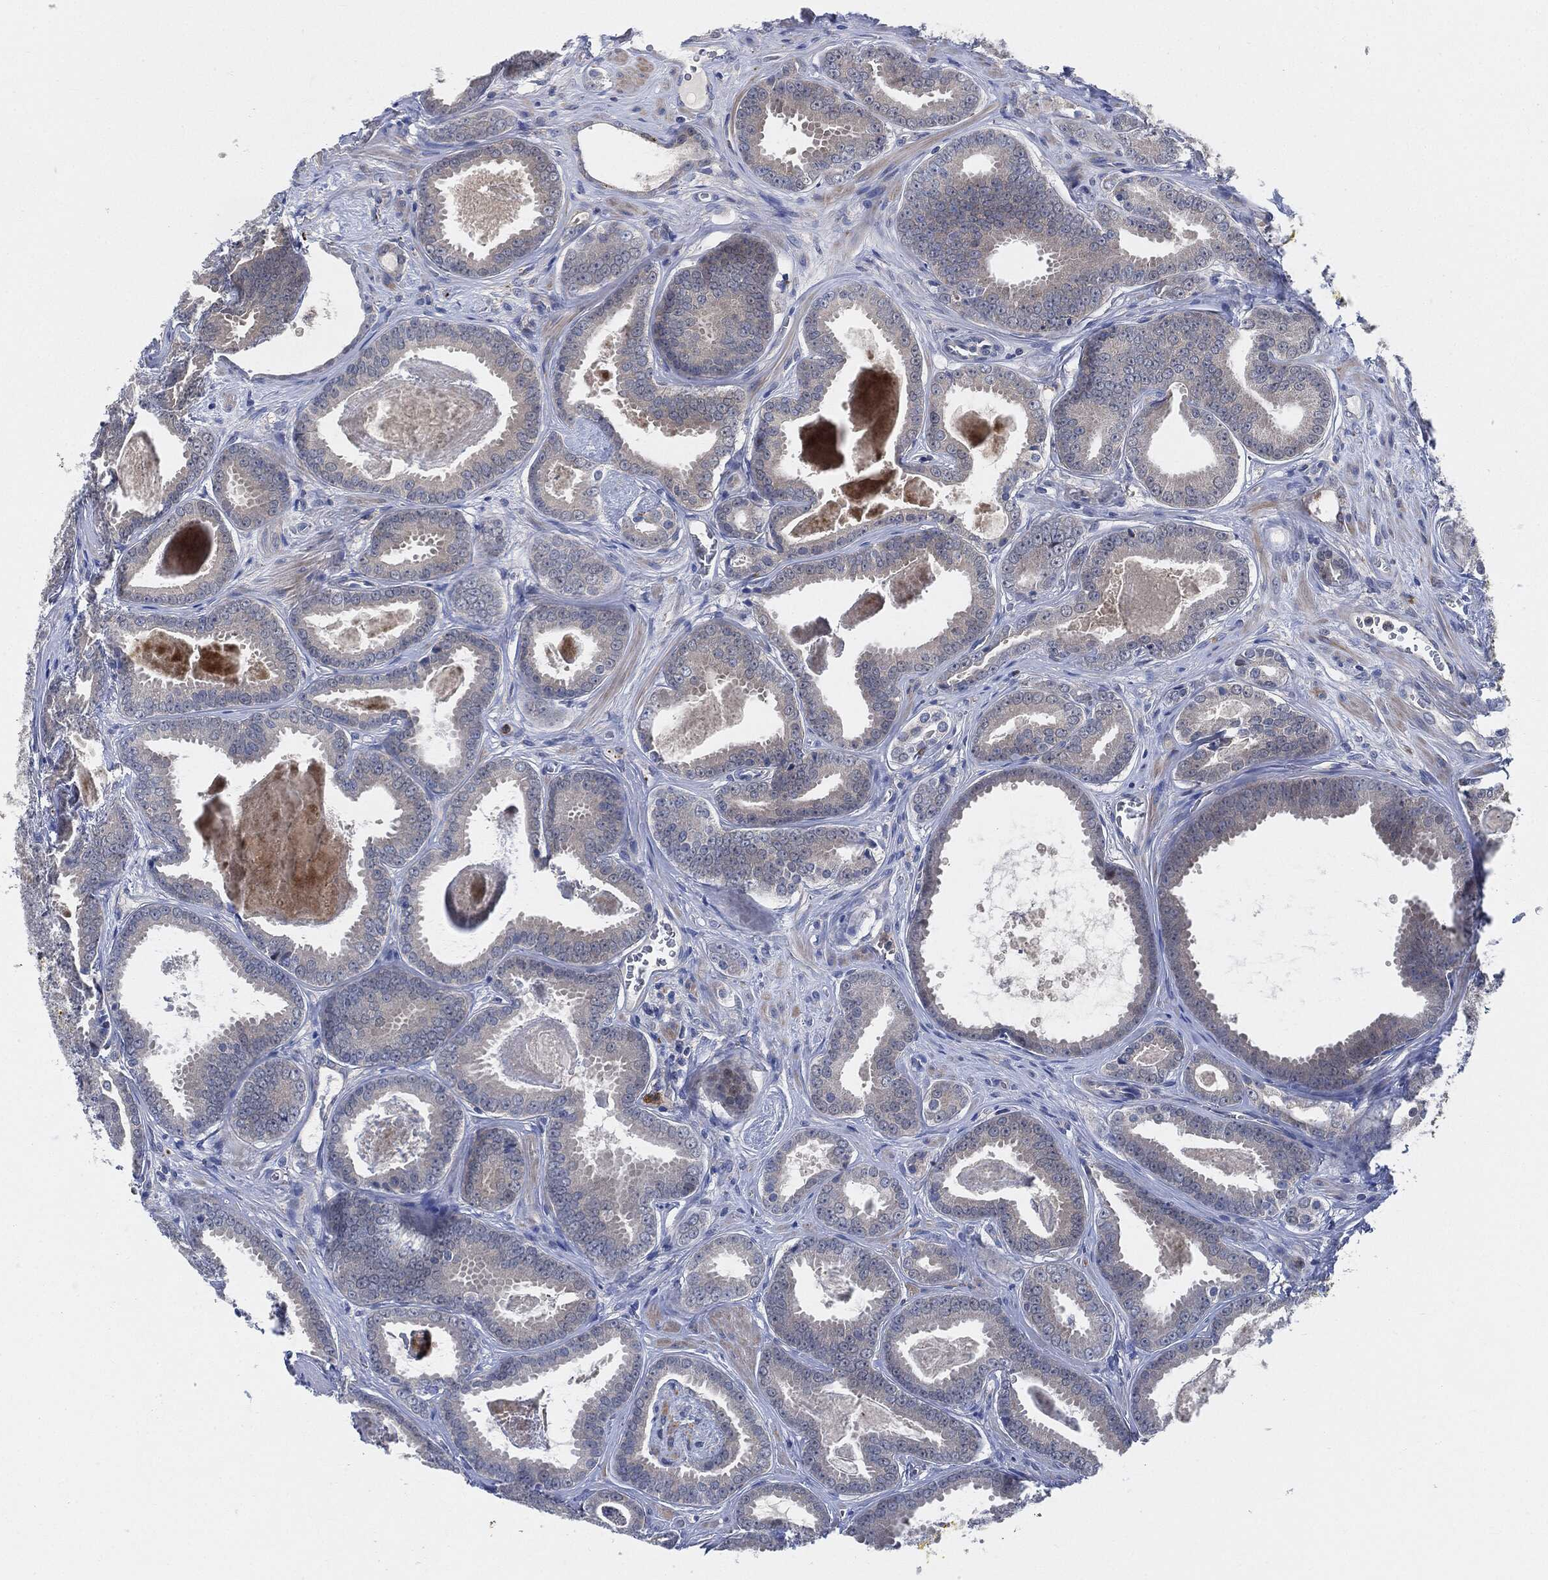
{"staining": {"intensity": "negative", "quantity": "none", "location": "none"}, "tissue": "prostate cancer", "cell_type": "Tumor cells", "image_type": "cancer", "snomed": [{"axis": "morphology", "description": "Adenocarcinoma, NOS"}, {"axis": "topography", "description": "Prostate"}], "caption": "Tumor cells are negative for brown protein staining in prostate cancer.", "gene": "VSIG4", "patient": {"sex": "male", "age": 61}}